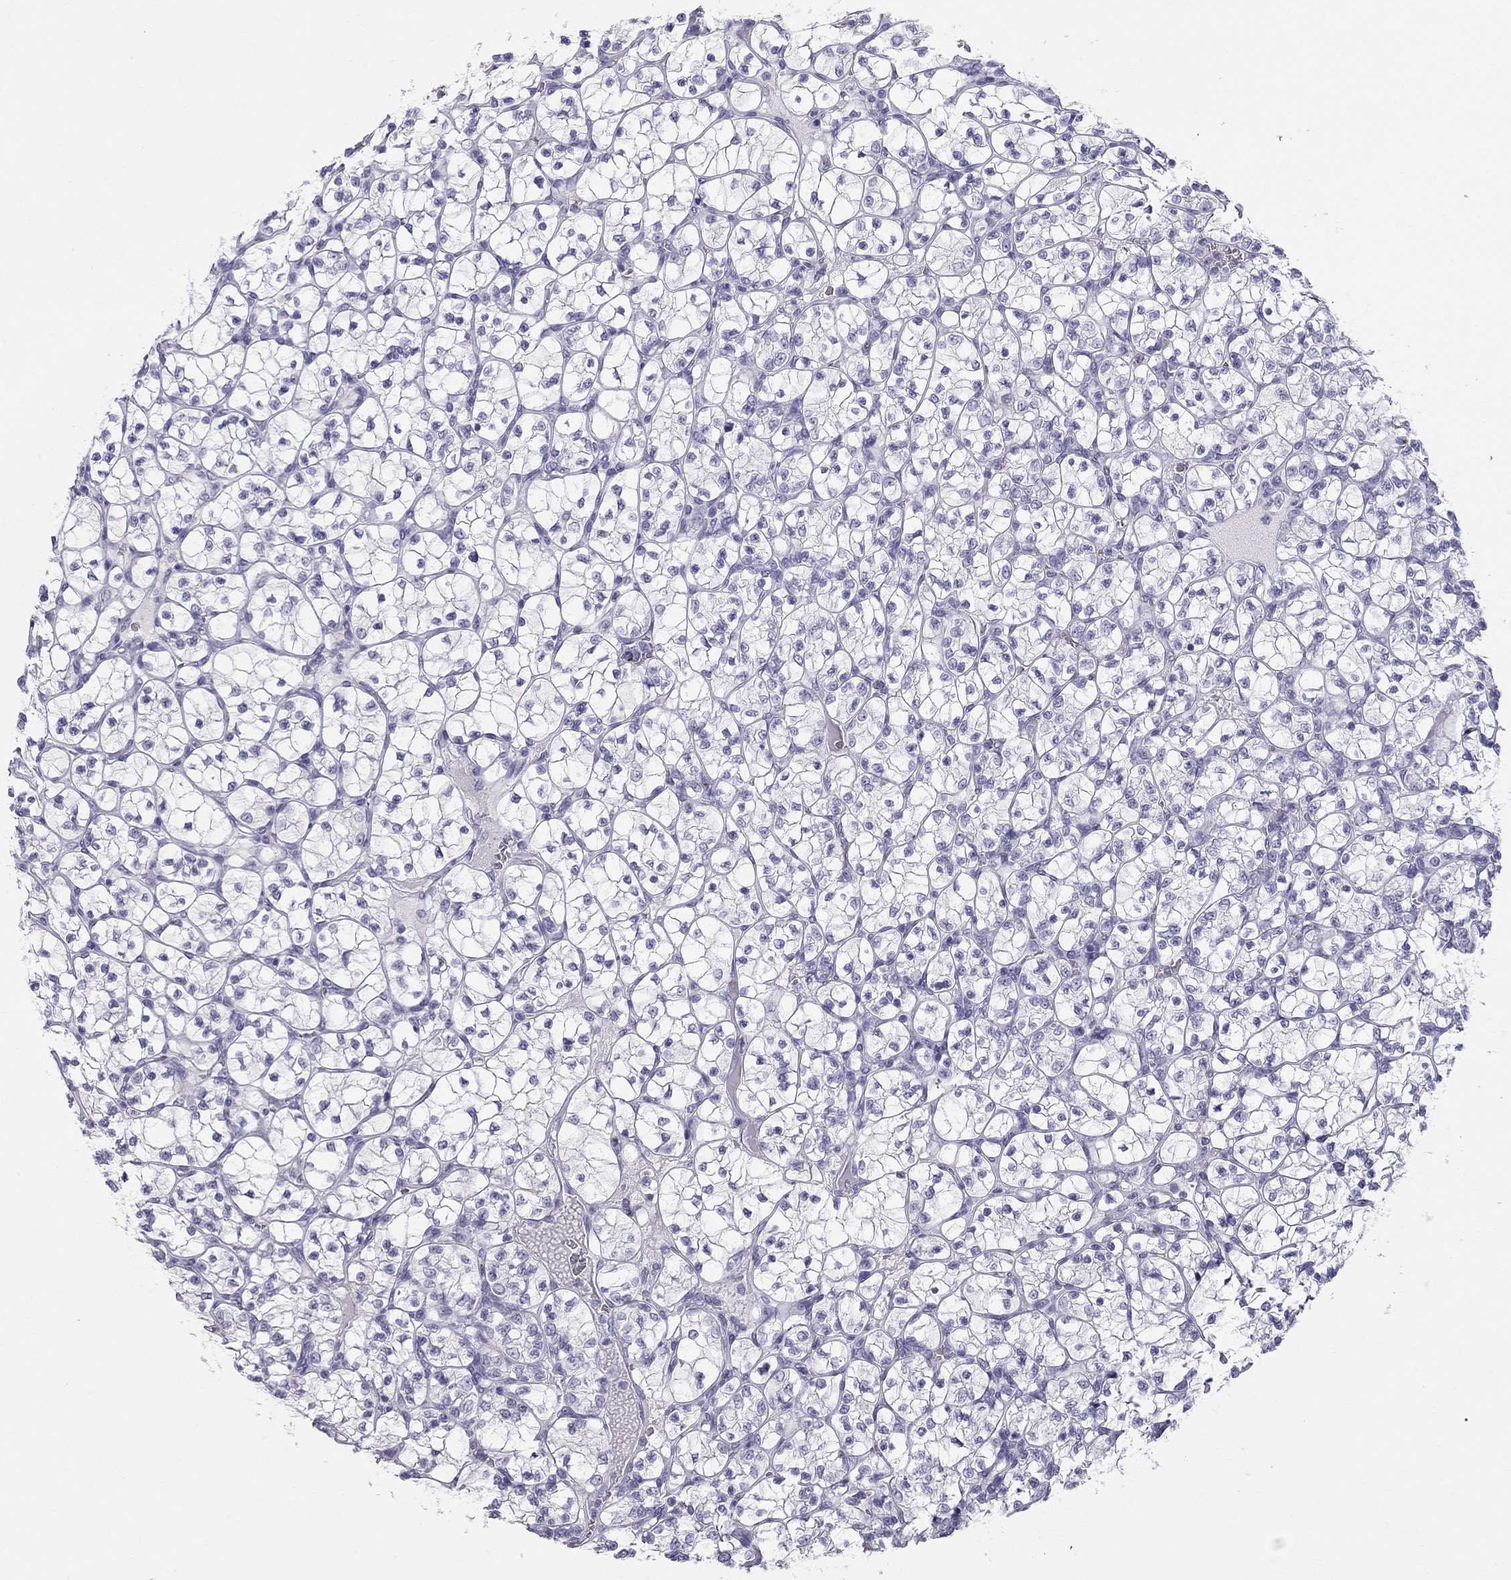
{"staining": {"intensity": "negative", "quantity": "none", "location": "none"}, "tissue": "renal cancer", "cell_type": "Tumor cells", "image_type": "cancer", "snomed": [{"axis": "morphology", "description": "Adenocarcinoma, NOS"}, {"axis": "topography", "description": "Kidney"}], "caption": "Tumor cells are negative for protein expression in human renal adenocarcinoma. Nuclei are stained in blue.", "gene": "TRPM3", "patient": {"sex": "female", "age": 89}}